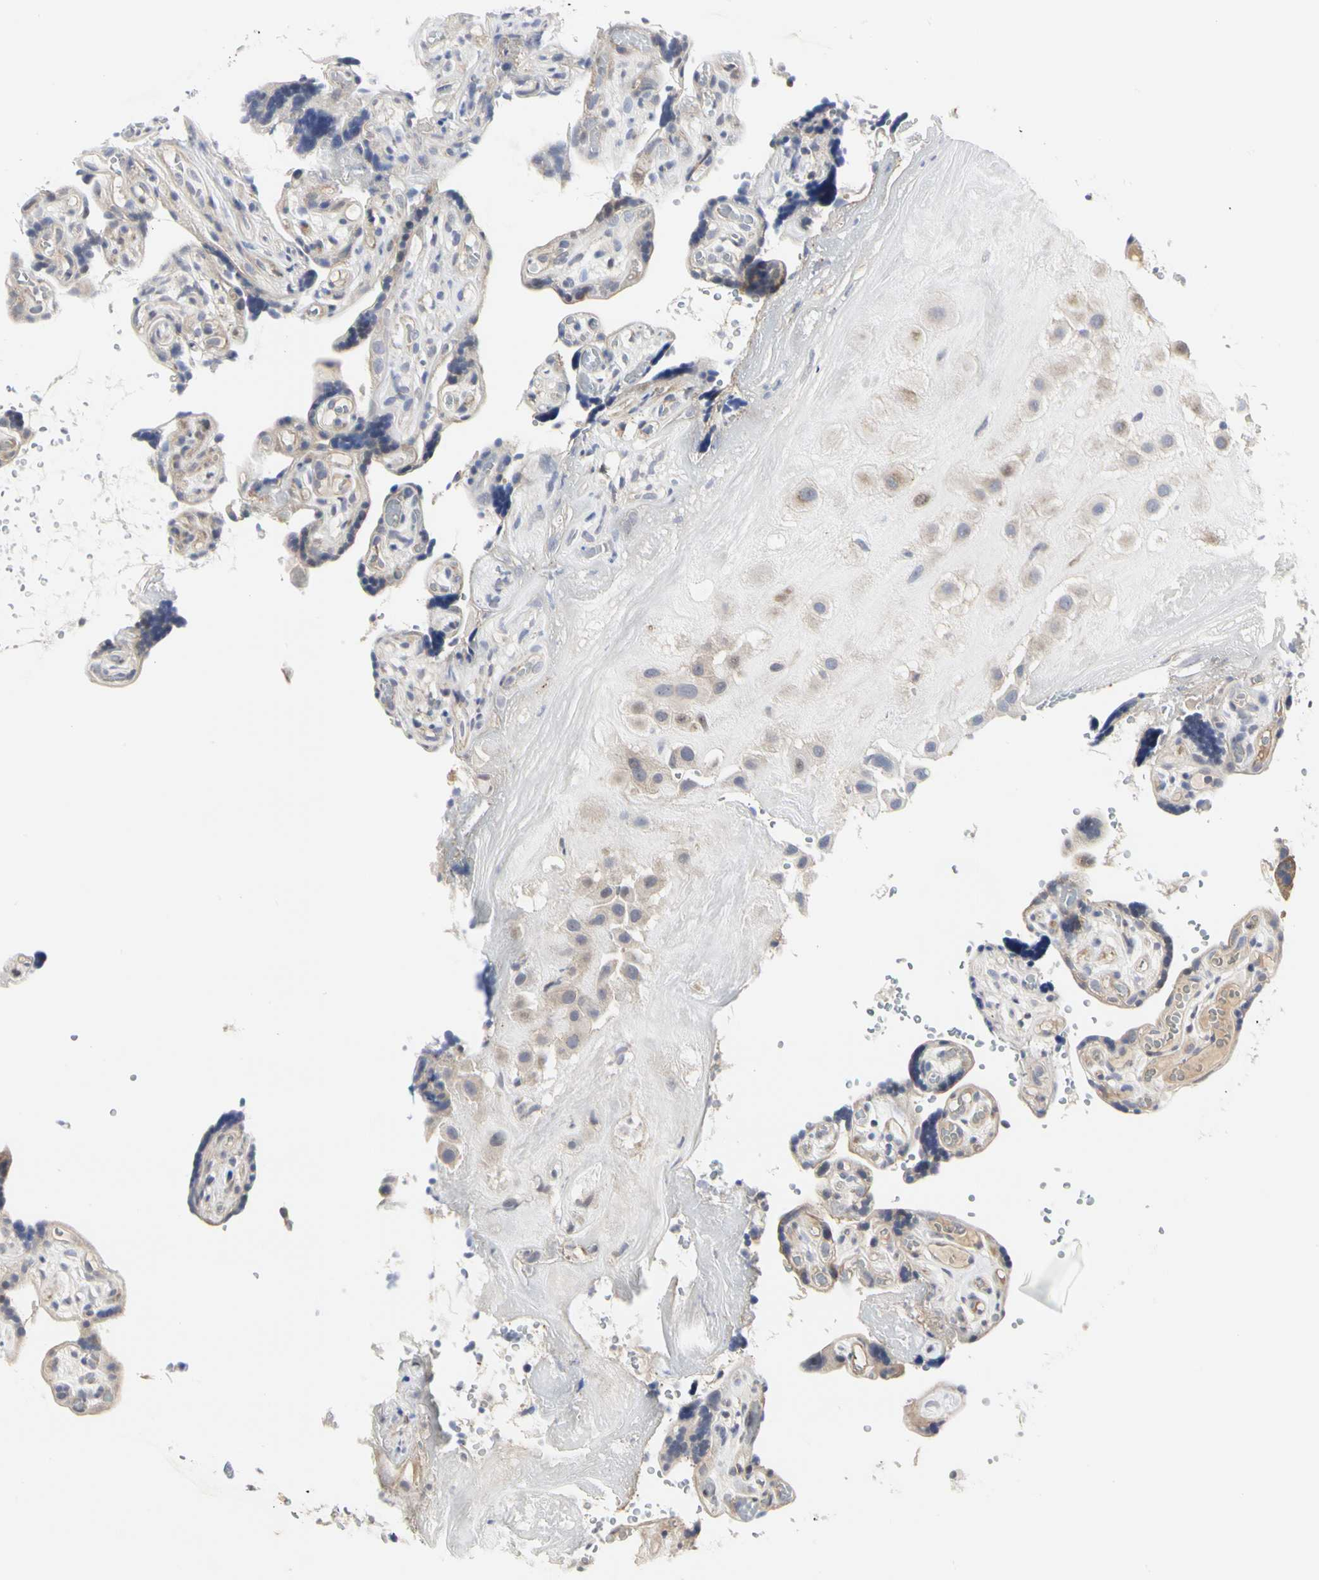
{"staining": {"intensity": "weak", "quantity": ">75%", "location": "cytoplasmic/membranous"}, "tissue": "placenta", "cell_type": "Decidual cells", "image_type": "normal", "snomed": [{"axis": "morphology", "description": "Normal tissue, NOS"}, {"axis": "topography", "description": "Placenta"}], "caption": "Protein analysis of normal placenta reveals weak cytoplasmic/membranous expression in about >75% of decidual cells.", "gene": "SHANK2", "patient": {"sex": "female", "age": 30}}